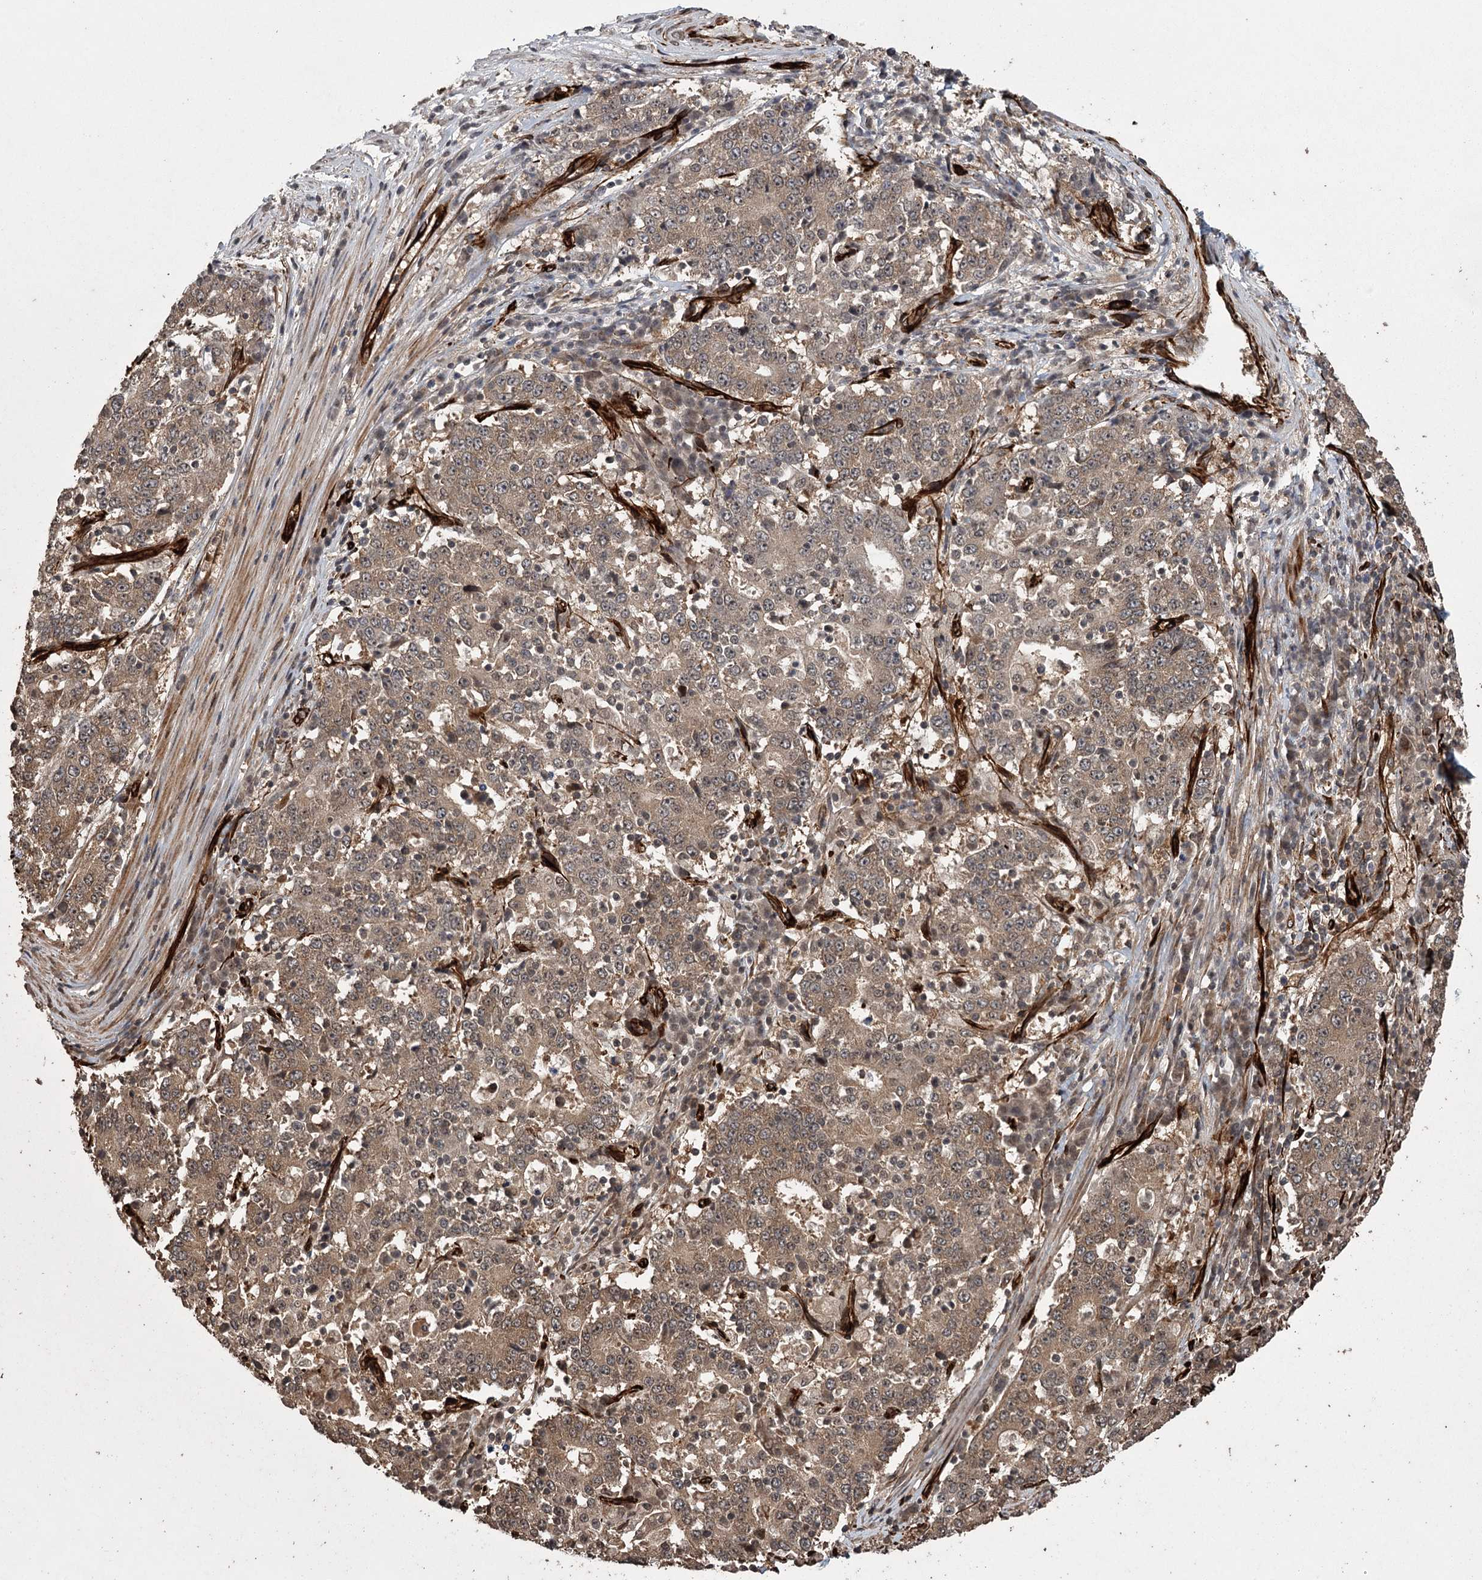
{"staining": {"intensity": "moderate", "quantity": ">75%", "location": "cytoplasmic/membranous"}, "tissue": "stomach cancer", "cell_type": "Tumor cells", "image_type": "cancer", "snomed": [{"axis": "morphology", "description": "Adenocarcinoma, NOS"}, {"axis": "topography", "description": "Stomach"}], "caption": "Protein expression analysis of human stomach cancer (adenocarcinoma) reveals moderate cytoplasmic/membranous positivity in approximately >75% of tumor cells.", "gene": "RPAP3", "patient": {"sex": "male", "age": 59}}